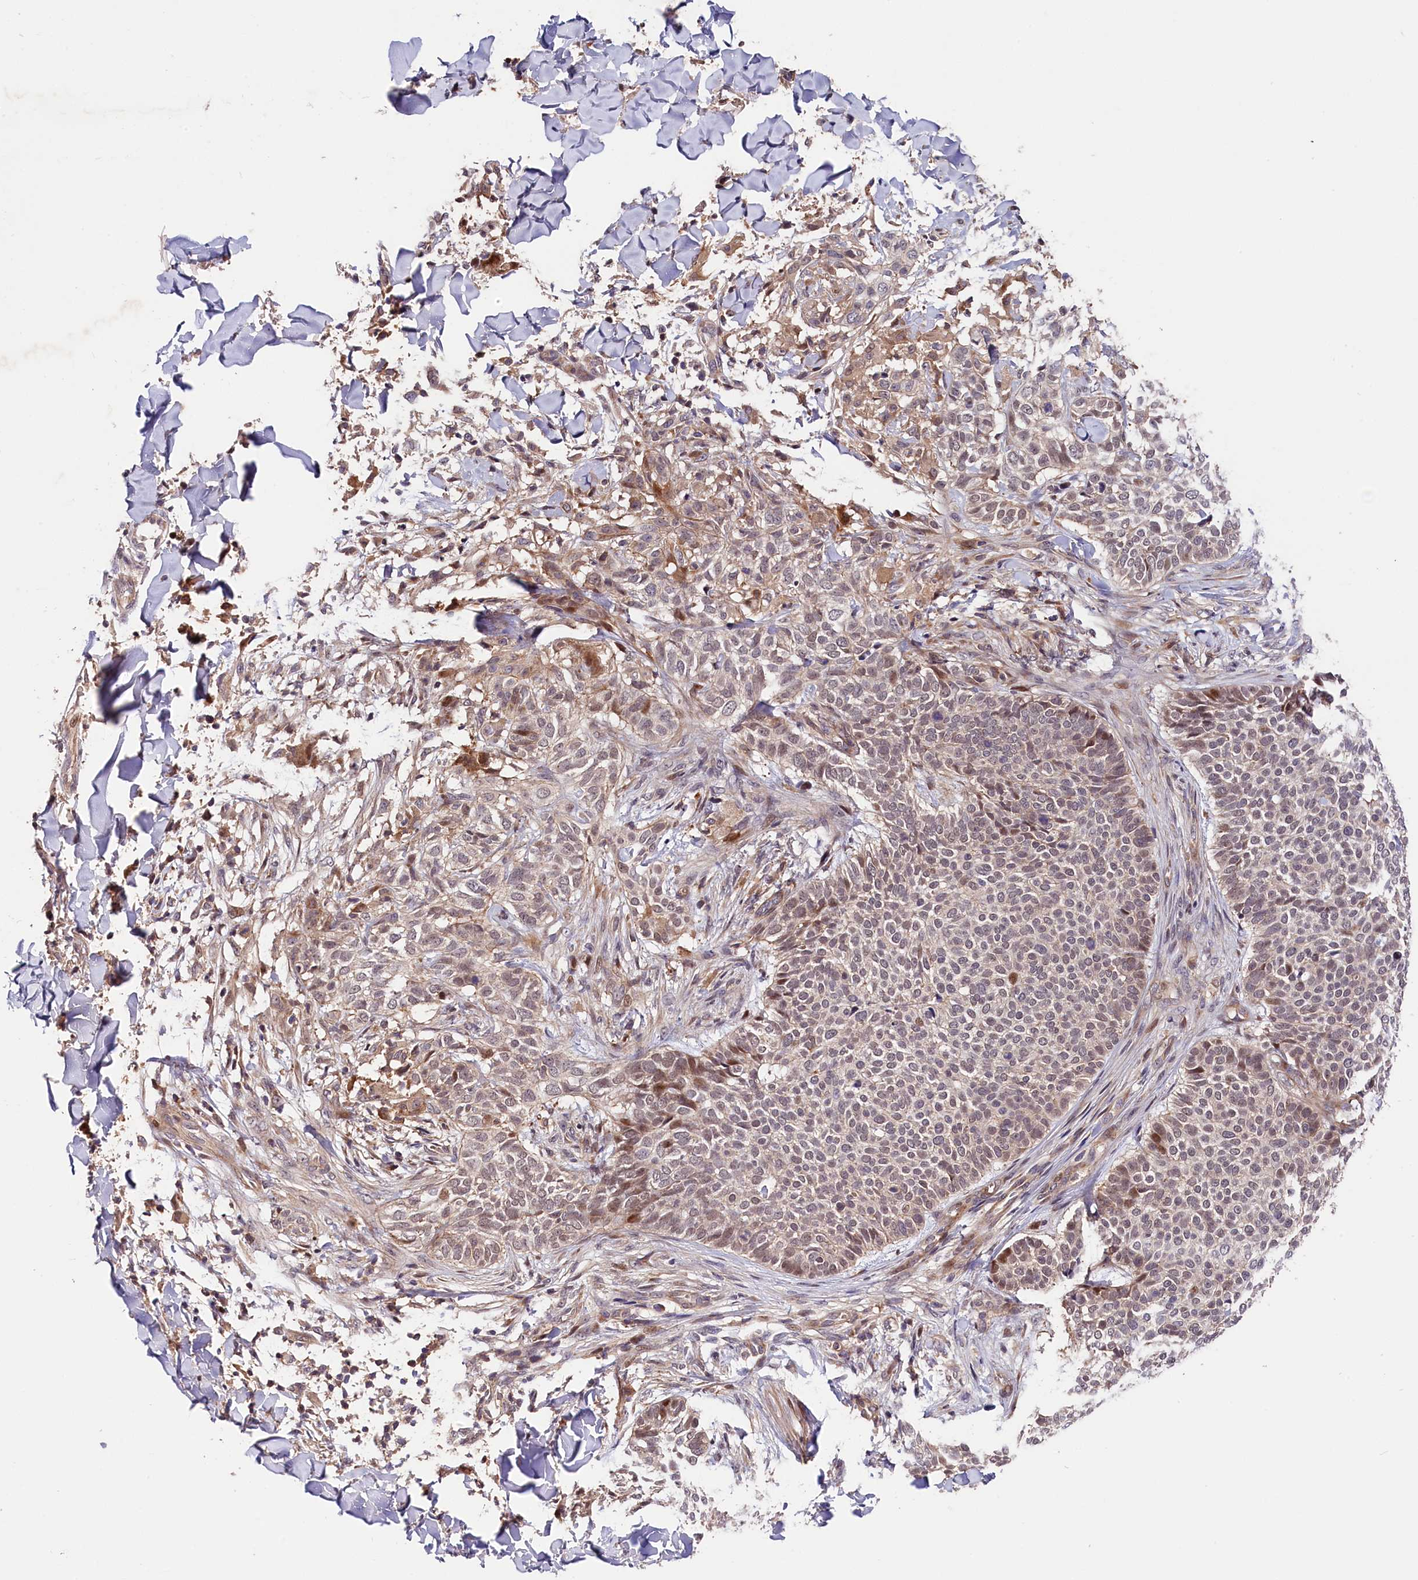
{"staining": {"intensity": "moderate", "quantity": "<25%", "location": "cytoplasmic/membranous,nuclear"}, "tissue": "skin cancer", "cell_type": "Tumor cells", "image_type": "cancer", "snomed": [{"axis": "morphology", "description": "Normal tissue, NOS"}, {"axis": "morphology", "description": "Basal cell carcinoma"}, {"axis": "topography", "description": "Skin"}], "caption": "A low amount of moderate cytoplasmic/membranous and nuclear positivity is present in about <25% of tumor cells in skin cancer (basal cell carcinoma) tissue.", "gene": "CACNA1H", "patient": {"sex": "male", "age": 67}}